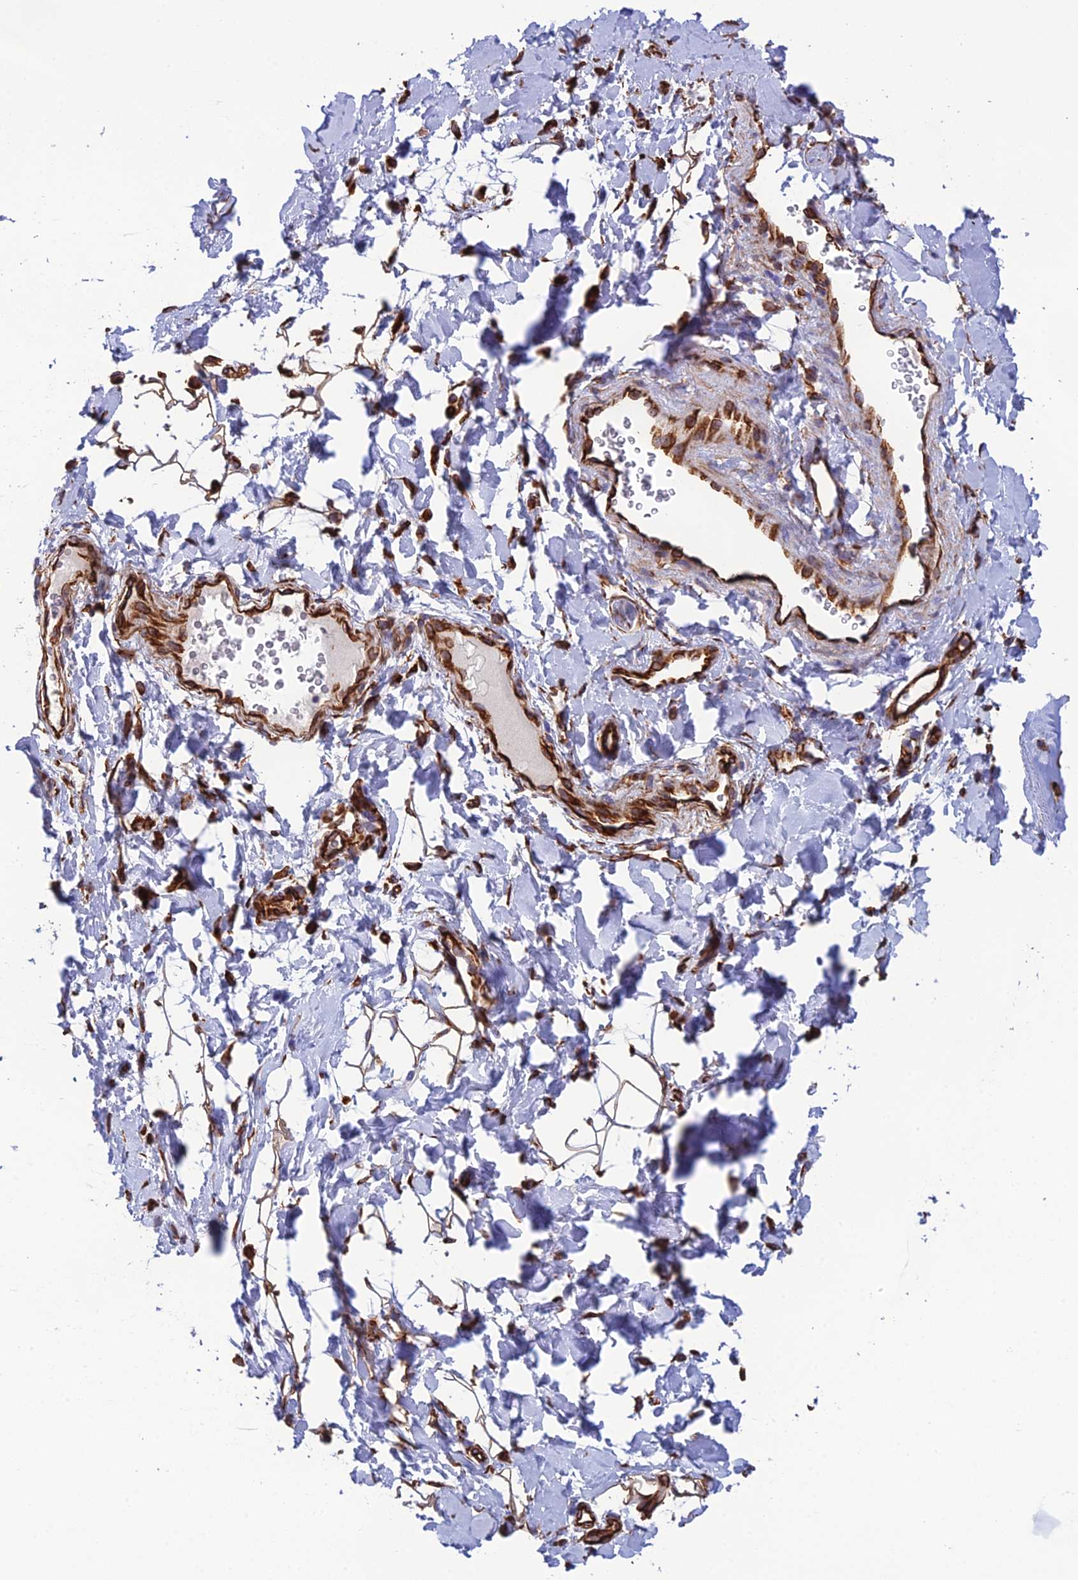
{"staining": {"intensity": "strong", "quantity": ">75%", "location": "cytoplasmic/membranous"}, "tissue": "soft tissue", "cell_type": "Fibroblasts", "image_type": "normal", "snomed": [{"axis": "morphology", "description": "Normal tissue, NOS"}, {"axis": "topography", "description": "Breast"}], "caption": "Immunohistochemistry (DAB) staining of benign human soft tissue reveals strong cytoplasmic/membranous protein staining in approximately >75% of fibroblasts.", "gene": "FBXL20", "patient": {"sex": "female", "age": 26}}